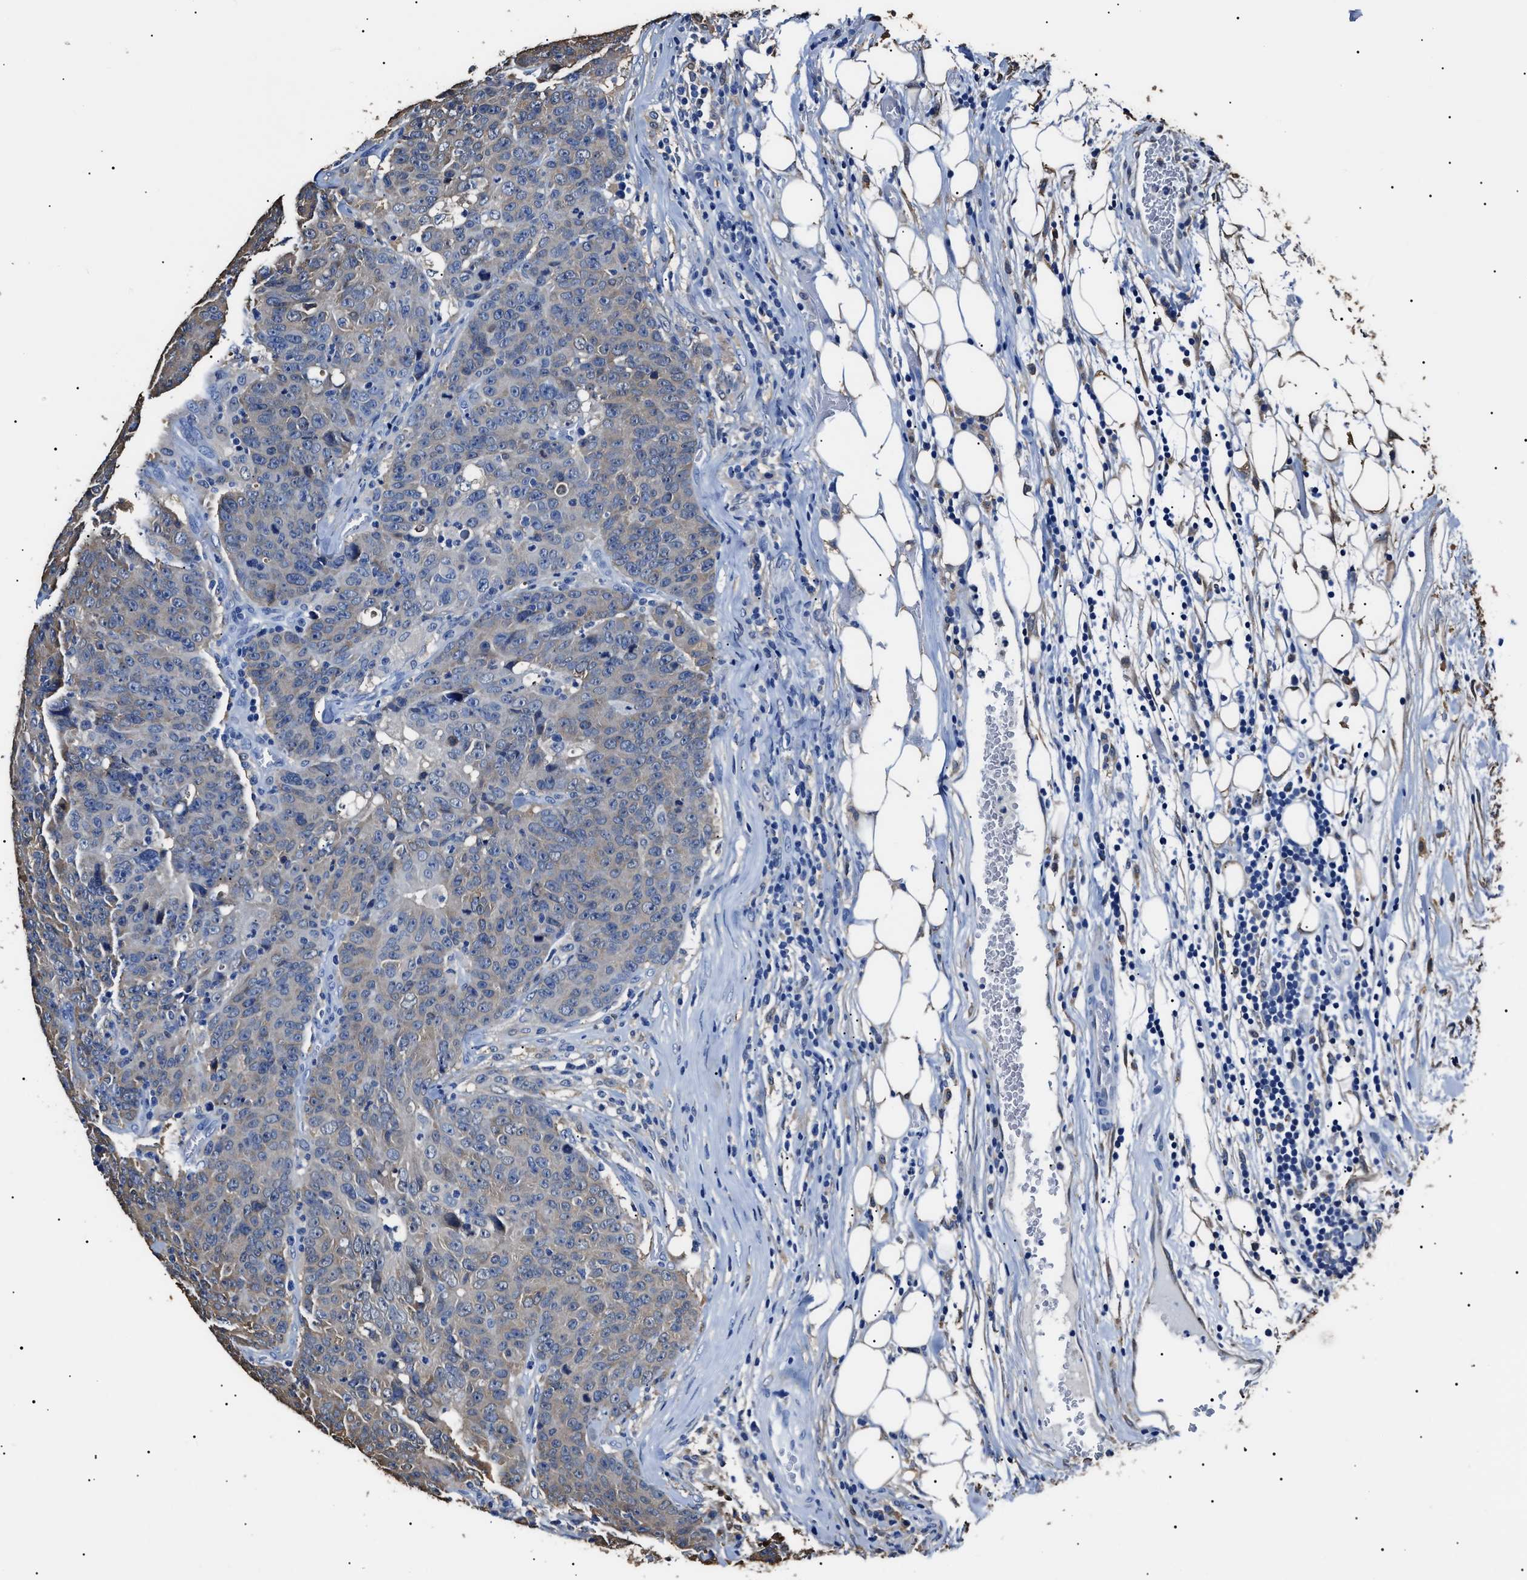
{"staining": {"intensity": "weak", "quantity": "<25%", "location": "cytoplasmic/membranous"}, "tissue": "colorectal cancer", "cell_type": "Tumor cells", "image_type": "cancer", "snomed": [{"axis": "morphology", "description": "Adenocarcinoma, NOS"}, {"axis": "topography", "description": "Colon"}], "caption": "This is an immunohistochemistry histopathology image of human colorectal cancer (adenocarcinoma). There is no positivity in tumor cells.", "gene": "ALDH1A1", "patient": {"sex": "female", "age": 53}}